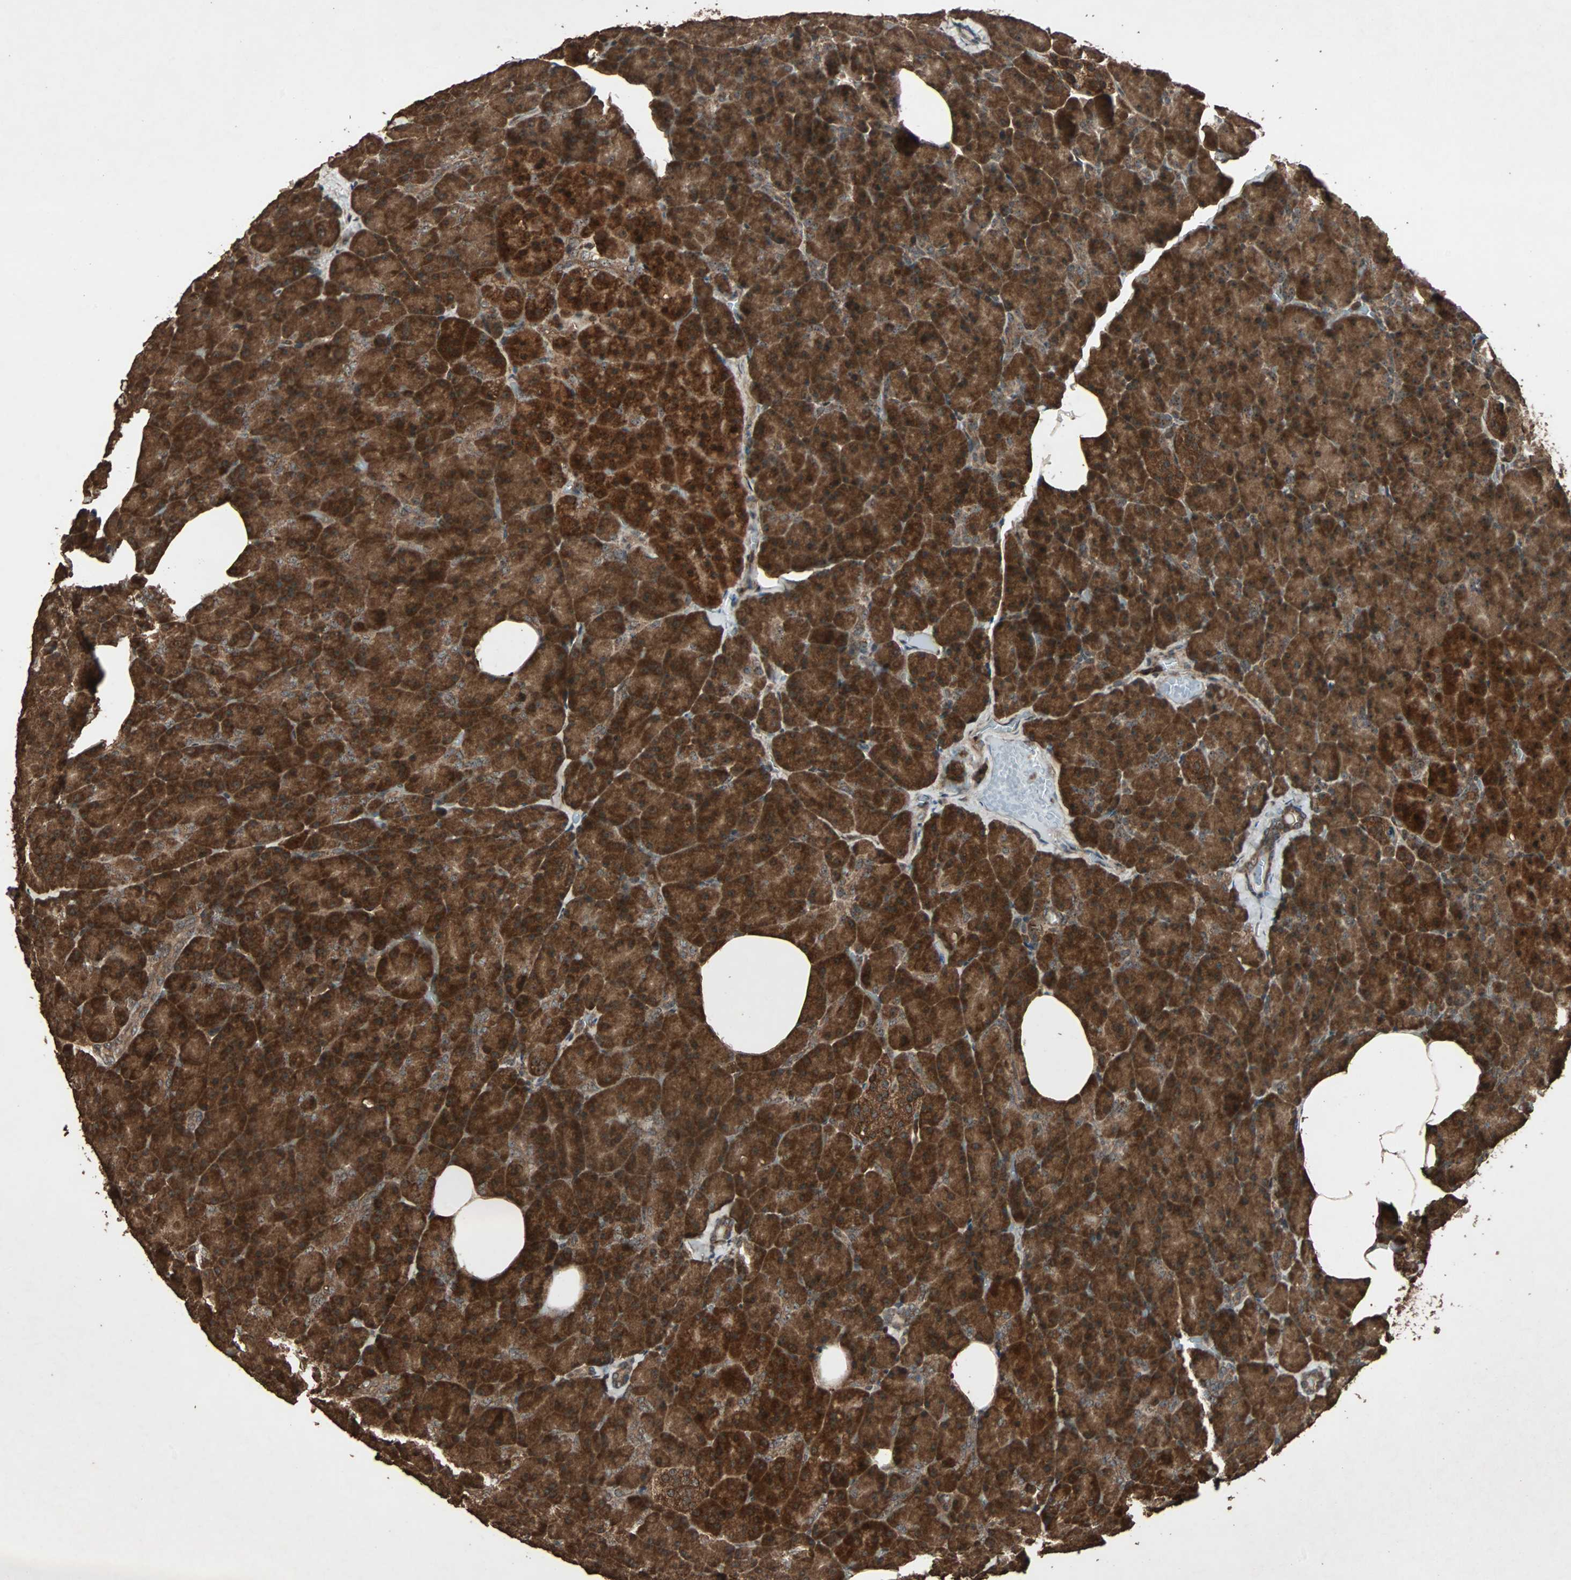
{"staining": {"intensity": "strong", "quantity": ">75%", "location": "cytoplasmic/membranous"}, "tissue": "pancreas", "cell_type": "Exocrine glandular cells", "image_type": "normal", "snomed": [{"axis": "morphology", "description": "Normal tissue, NOS"}, {"axis": "topography", "description": "Pancreas"}], "caption": "DAB (3,3'-diaminobenzidine) immunohistochemical staining of unremarkable pancreas demonstrates strong cytoplasmic/membranous protein positivity in about >75% of exocrine glandular cells.", "gene": "LAMTOR5", "patient": {"sex": "female", "age": 35}}